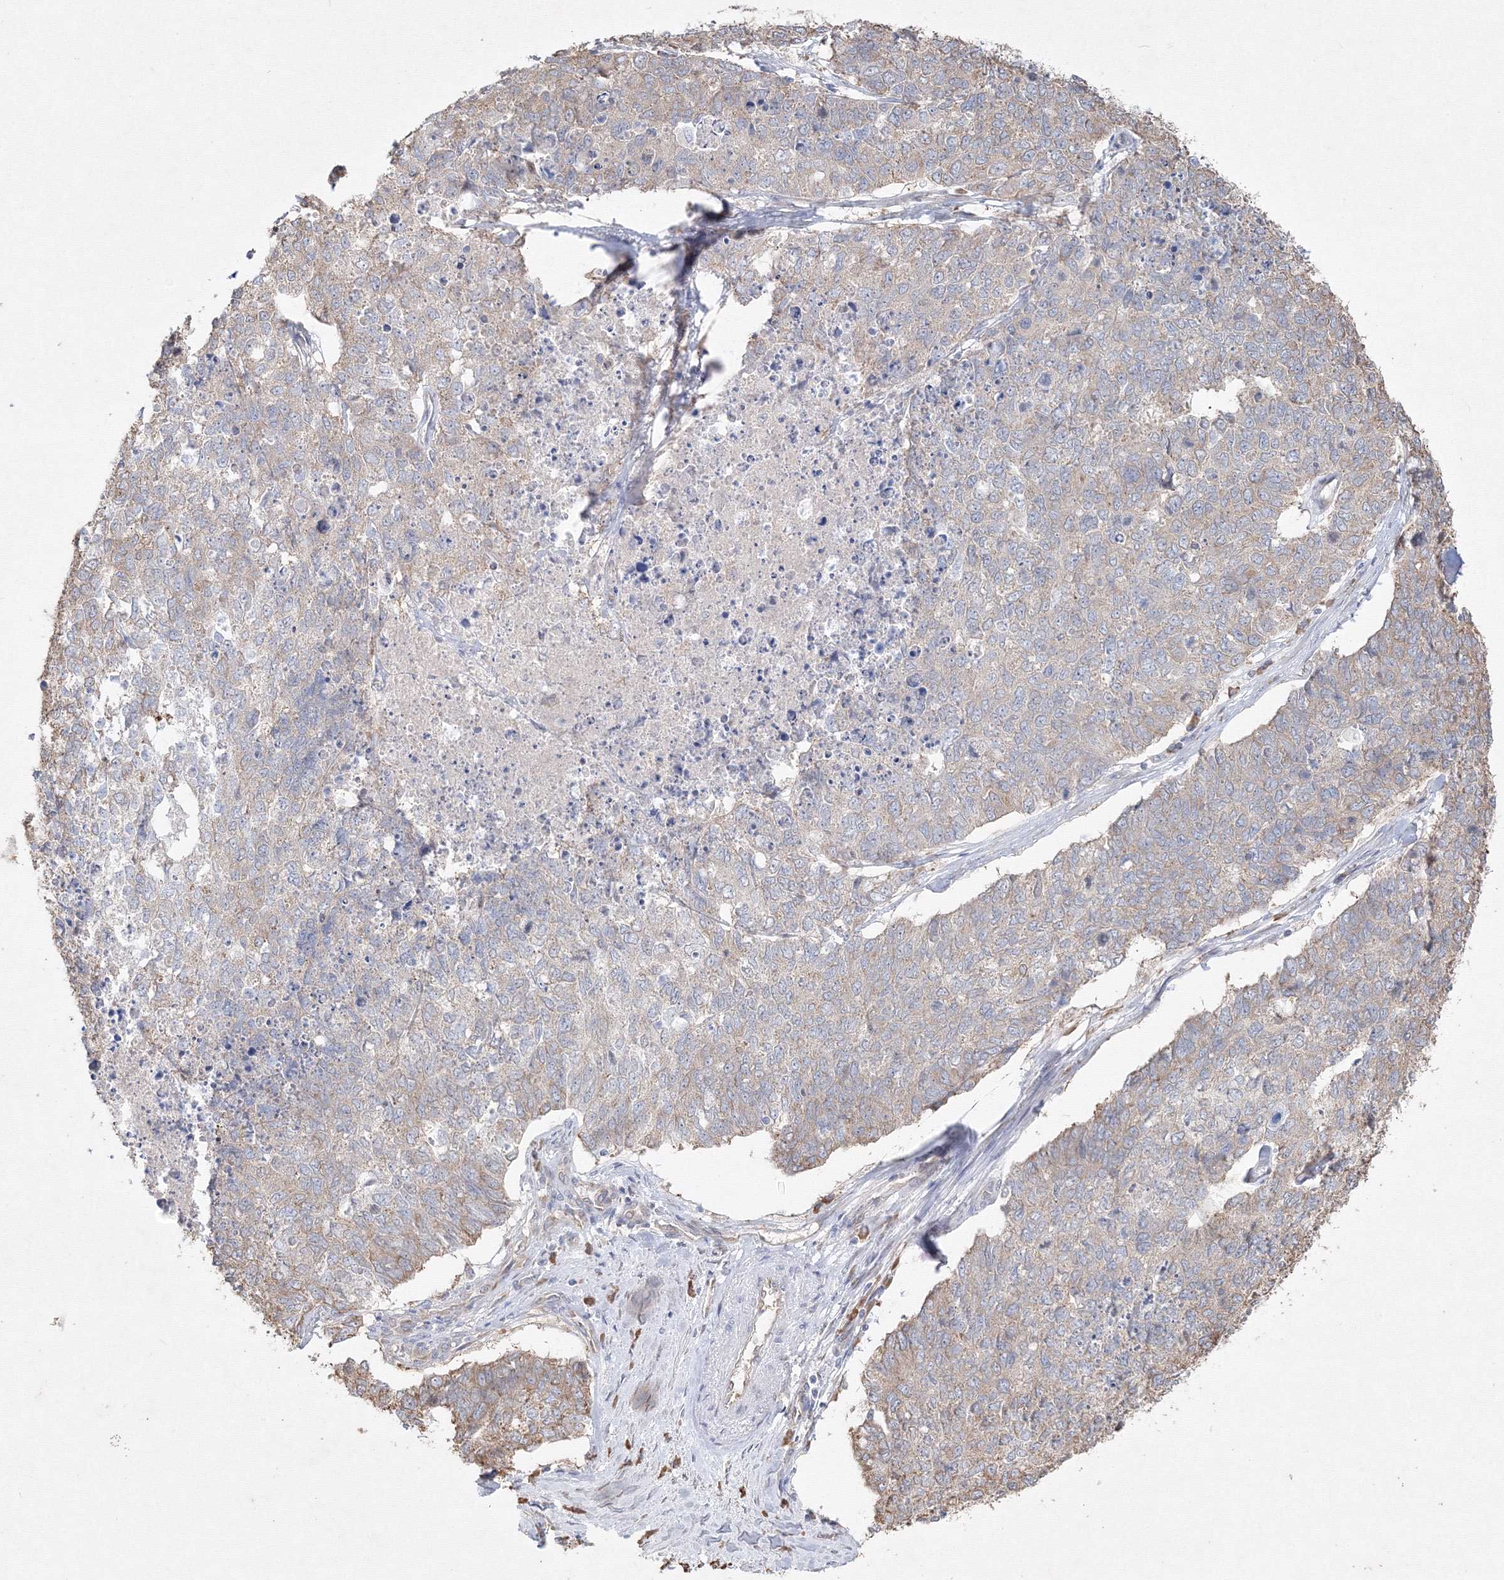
{"staining": {"intensity": "weak", "quantity": "<25%", "location": "cytoplasmic/membranous"}, "tissue": "cervical cancer", "cell_type": "Tumor cells", "image_type": "cancer", "snomed": [{"axis": "morphology", "description": "Squamous cell carcinoma, NOS"}, {"axis": "topography", "description": "Cervix"}], "caption": "Tumor cells show no significant protein staining in cervical cancer.", "gene": "FBXL8", "patient": {"sex": "female", "age": 63}}